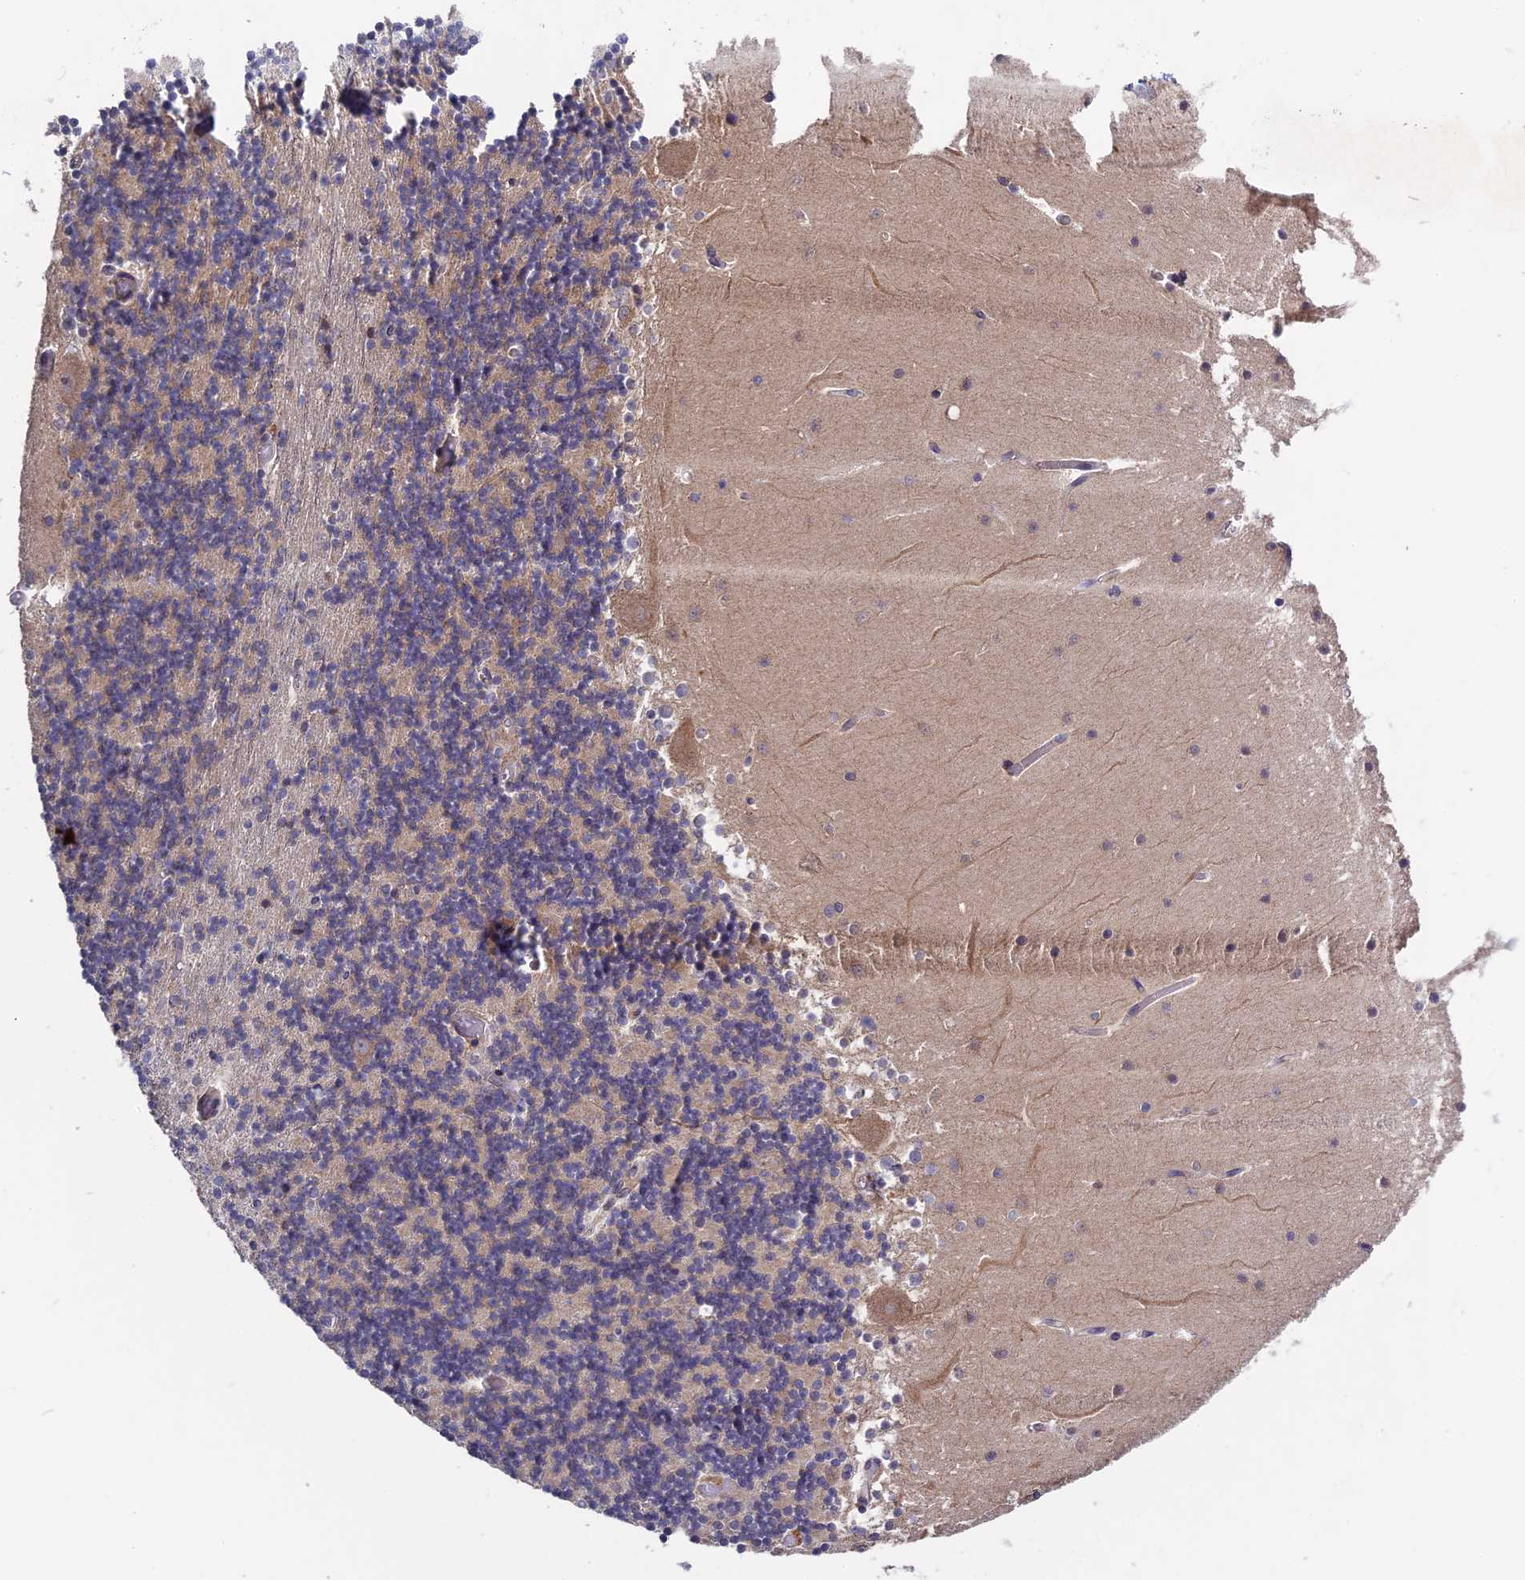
{"staining": {"intensity": "negative", "quantity": "none", "location": "none"}, "tissue": "cerebellum", "cell_type": "Cells in granular layer", "image_type": "normal", "snomed": [{"axis": "morphology", "description": "Normal tissue, NOS"}, {"axis": "topography", "description": "Cerebellum"}], "caption": "Immunohistochemistry (IHC) micrograph of unremarkable human cerebellum stained for a protein (brown), which displays no expression in cells in granular layer.", "gene": "RAB15", "patient": {"sex": "female", "age": 28}}